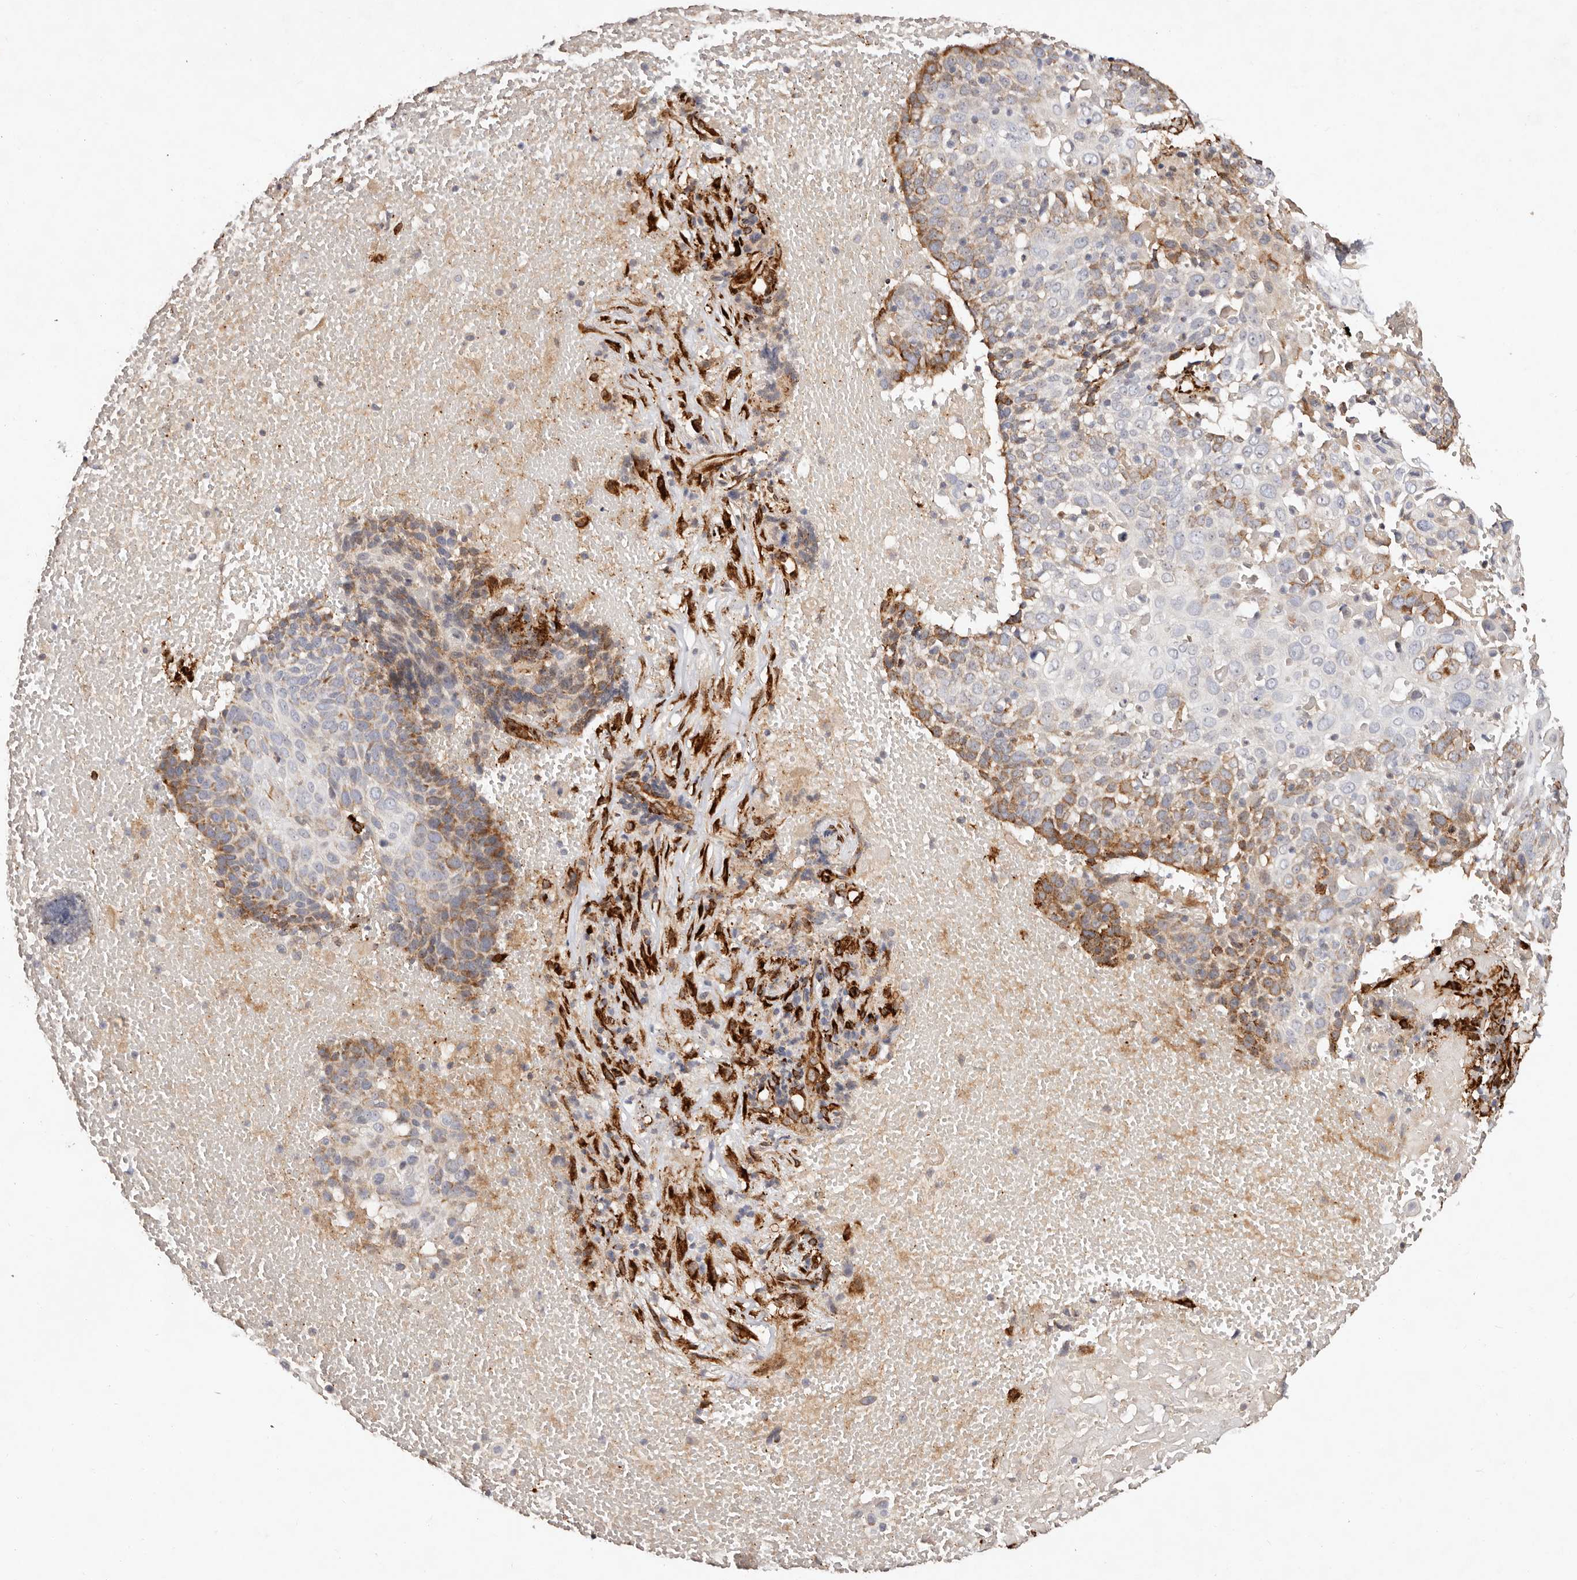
{"staining": {"intensity": "moderate", "quantity": "25%-75%", "location": "cytoplasmic/membranous"}, "tissue": "cervical cancer", "cell_type": "Tumor cells", "image_type": "cancer", "snomed": [{"axis": "morphology", "description": "Squamous cell carcinoma, NOS"}, {"axis": "topography", "description": "Cervix"}], "caption": "DAB (3,3'-diaminobenzidine) immunohistochemical staining of human cervical cancer demonstrates moderate cytoplasmic/membranous protein positivity in approximately 25%-75% of tumor cells. (IHC, brightfield microscopy, high magnification).", "gene": "SERPINH1", "patient": {"sex": "female", "age": 74}}